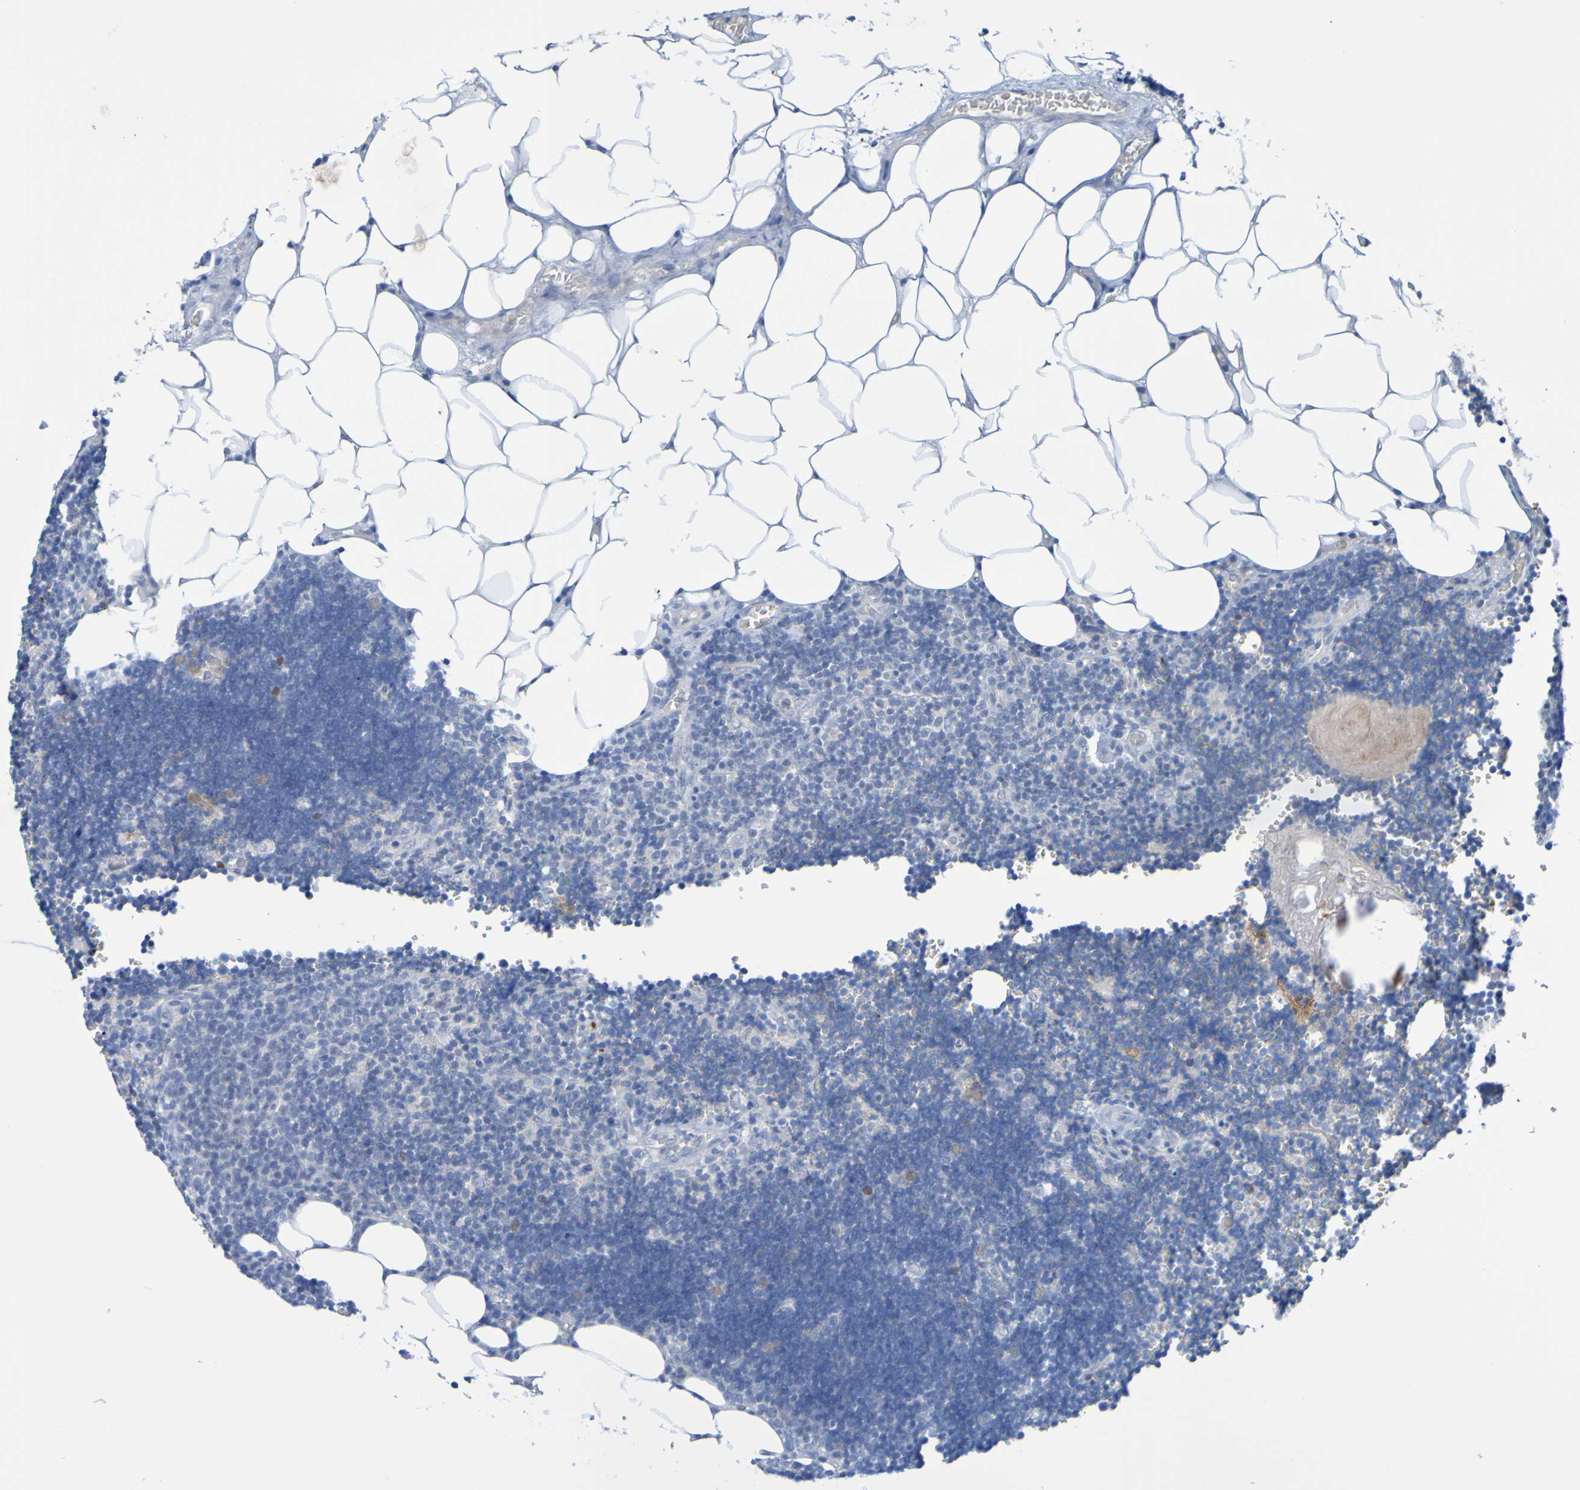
{"staining": {"intensity": "negative", "quantity": "none", "location": "none"}, "tissue": "lymph node", "cell_type": "Germinal center cells", "image_type": "normal", "snomed": [{"axis": "morphology", "description": "Normal tissue, NOS"}, {"axis": "topography", "description": "Lymph node"}], "caption": "Protein analysis of unremarkable lymph node shows no significant positivity in germinal center cells. Nuclei are stained in blue.", "gene": "ACMSD", "patient": {"sex": "male", "age": 33}}